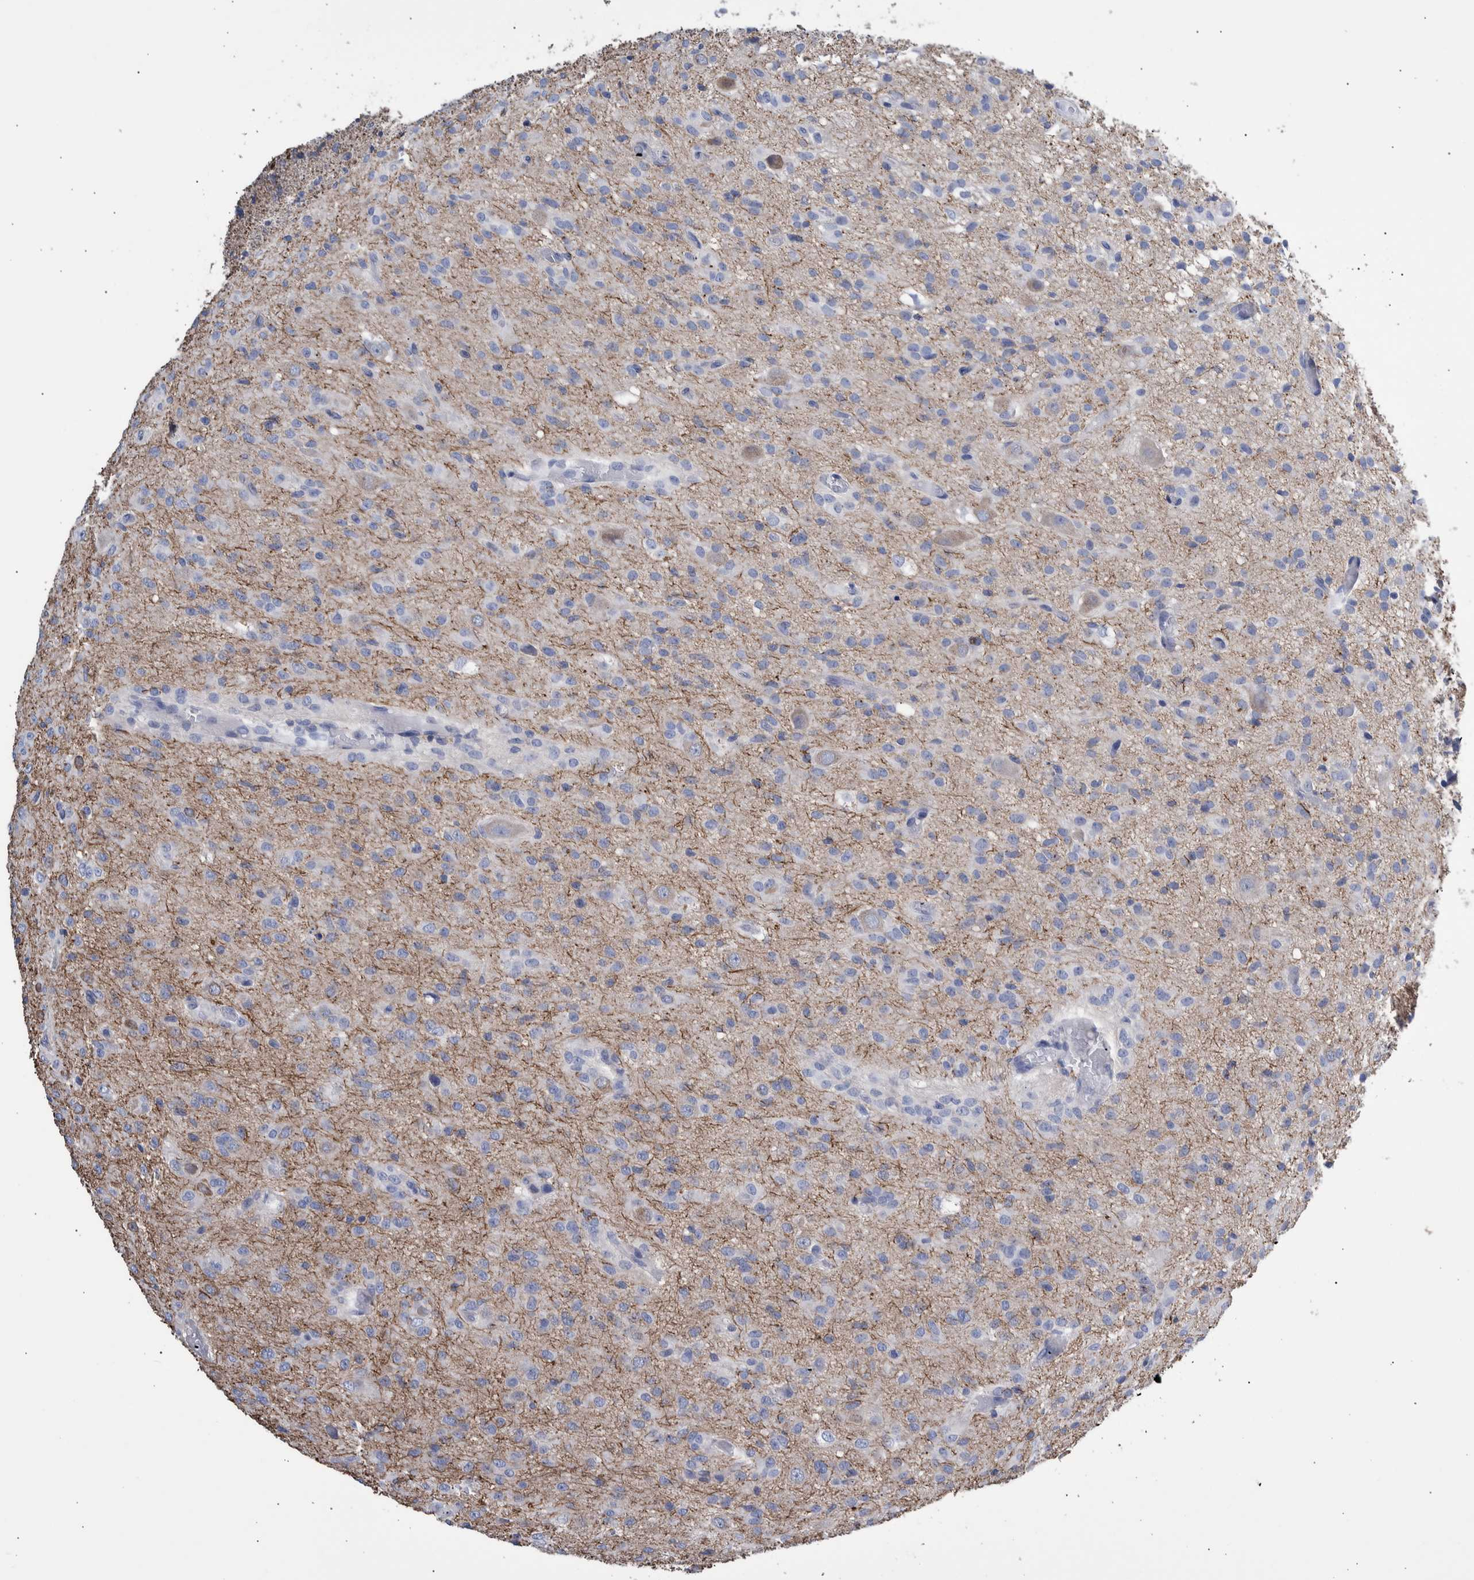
{"staining": {"intensity": "negative", "quantity": "none", "location": "none"}, "tissue": "glioma", "cell_type": "Tumor cells", "image_type": "cancer", "snomed": [{"axis": "morphology", "description": "Glioma, malignant, High grade"}, {"axis": "topography", "description": "Brain"}], "caption": "DAB immunohistochemical staining of glioma demonstrates no significant staining in tumor cells.", "gene": "PPP3CC", "patient": {"sex": "female", "age": 59}}